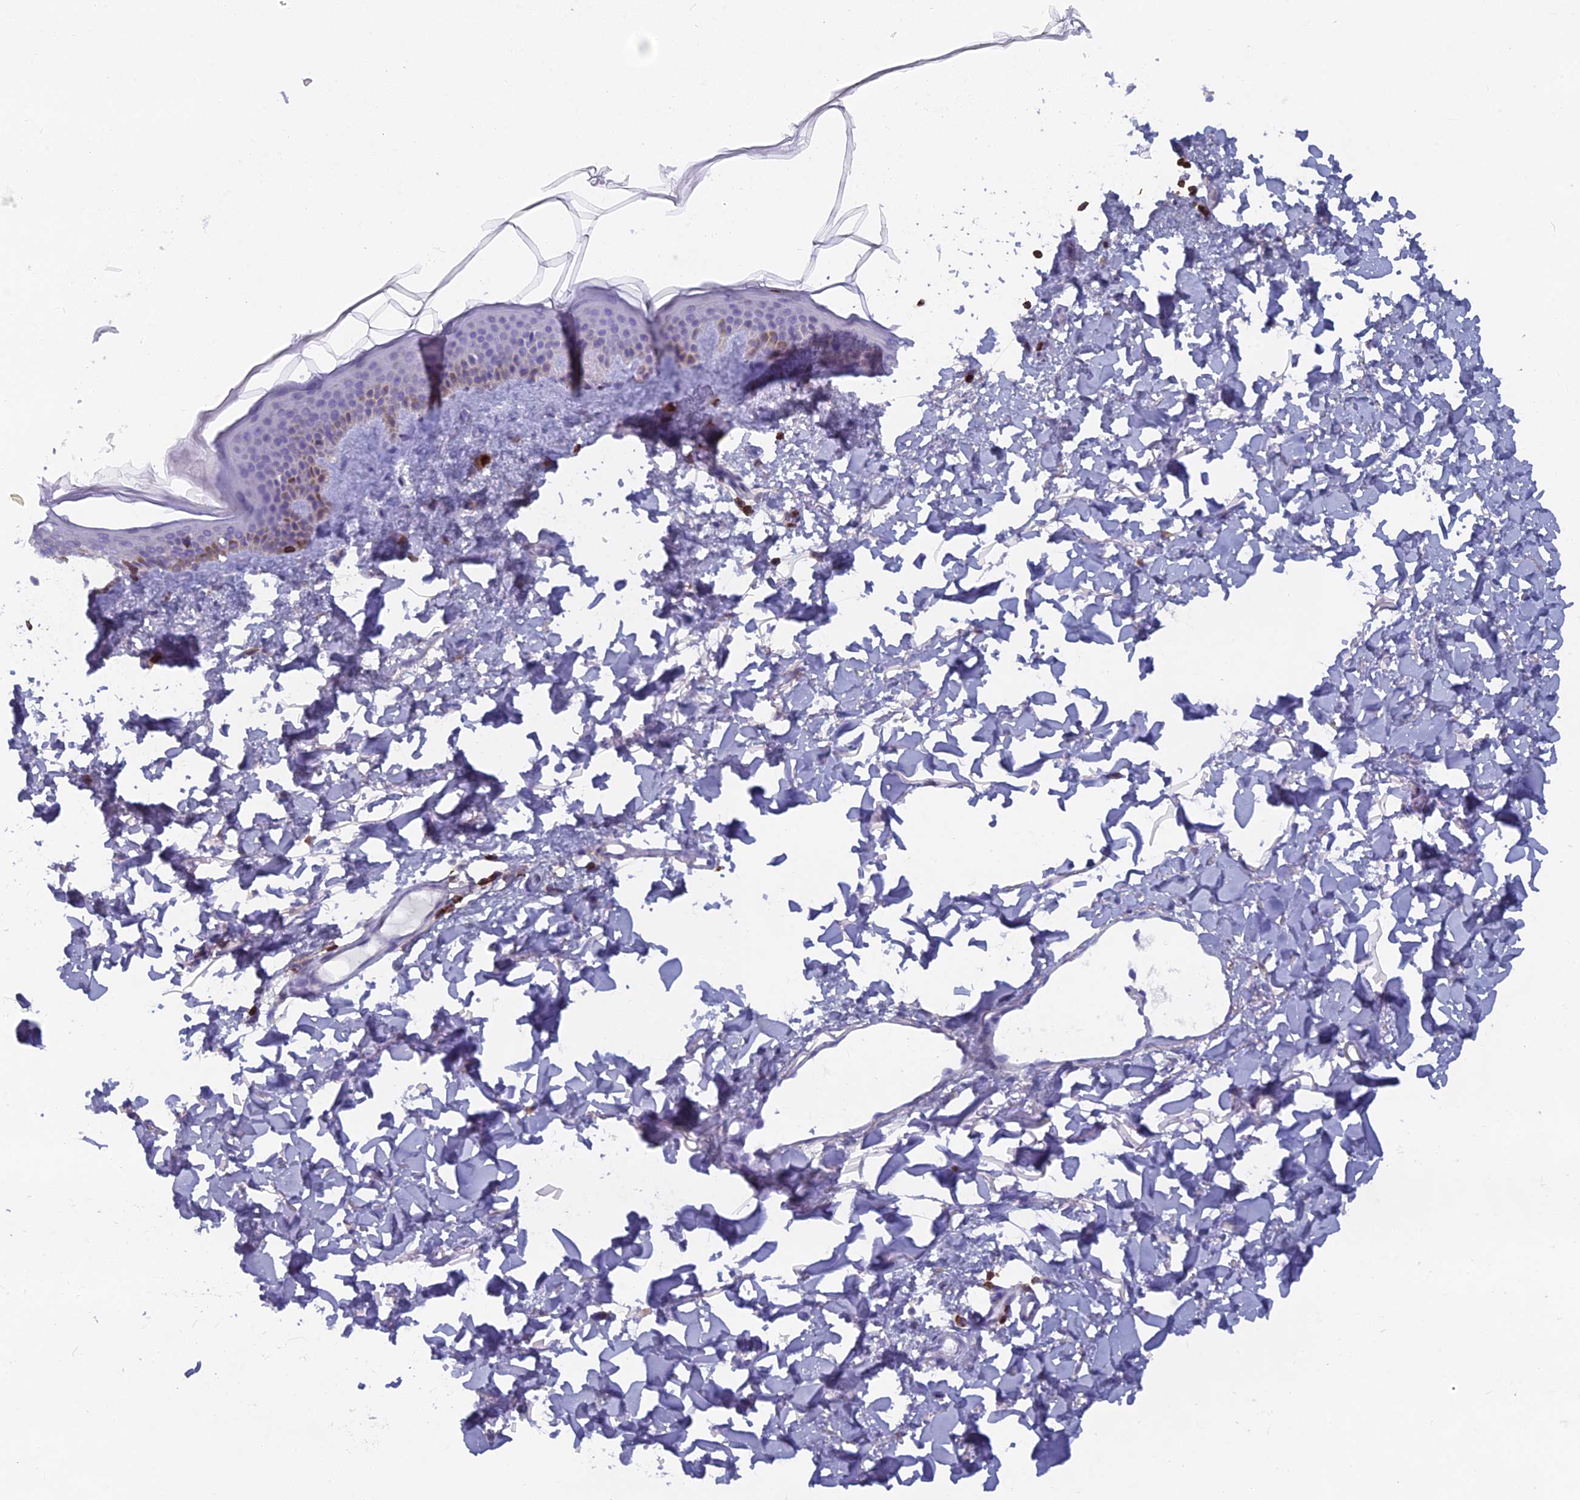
{"staining": {"intensity": "negative", "quantity": "none", "location": "none"}, "tissue": "skin", "cell_type": "Fibroblasts", "image_type": "normal", "snomed": [{"axis": "morphology", "description": "Normal tissue, NOS"}, {"axis": "topography", "description": "Skin"}], "caption": "This is an IHC image of unremarkable skin. There is no positivity in fibroblasts.", "gene": "ABI3BP", "patient": {"sex": "female", "age": 58}}